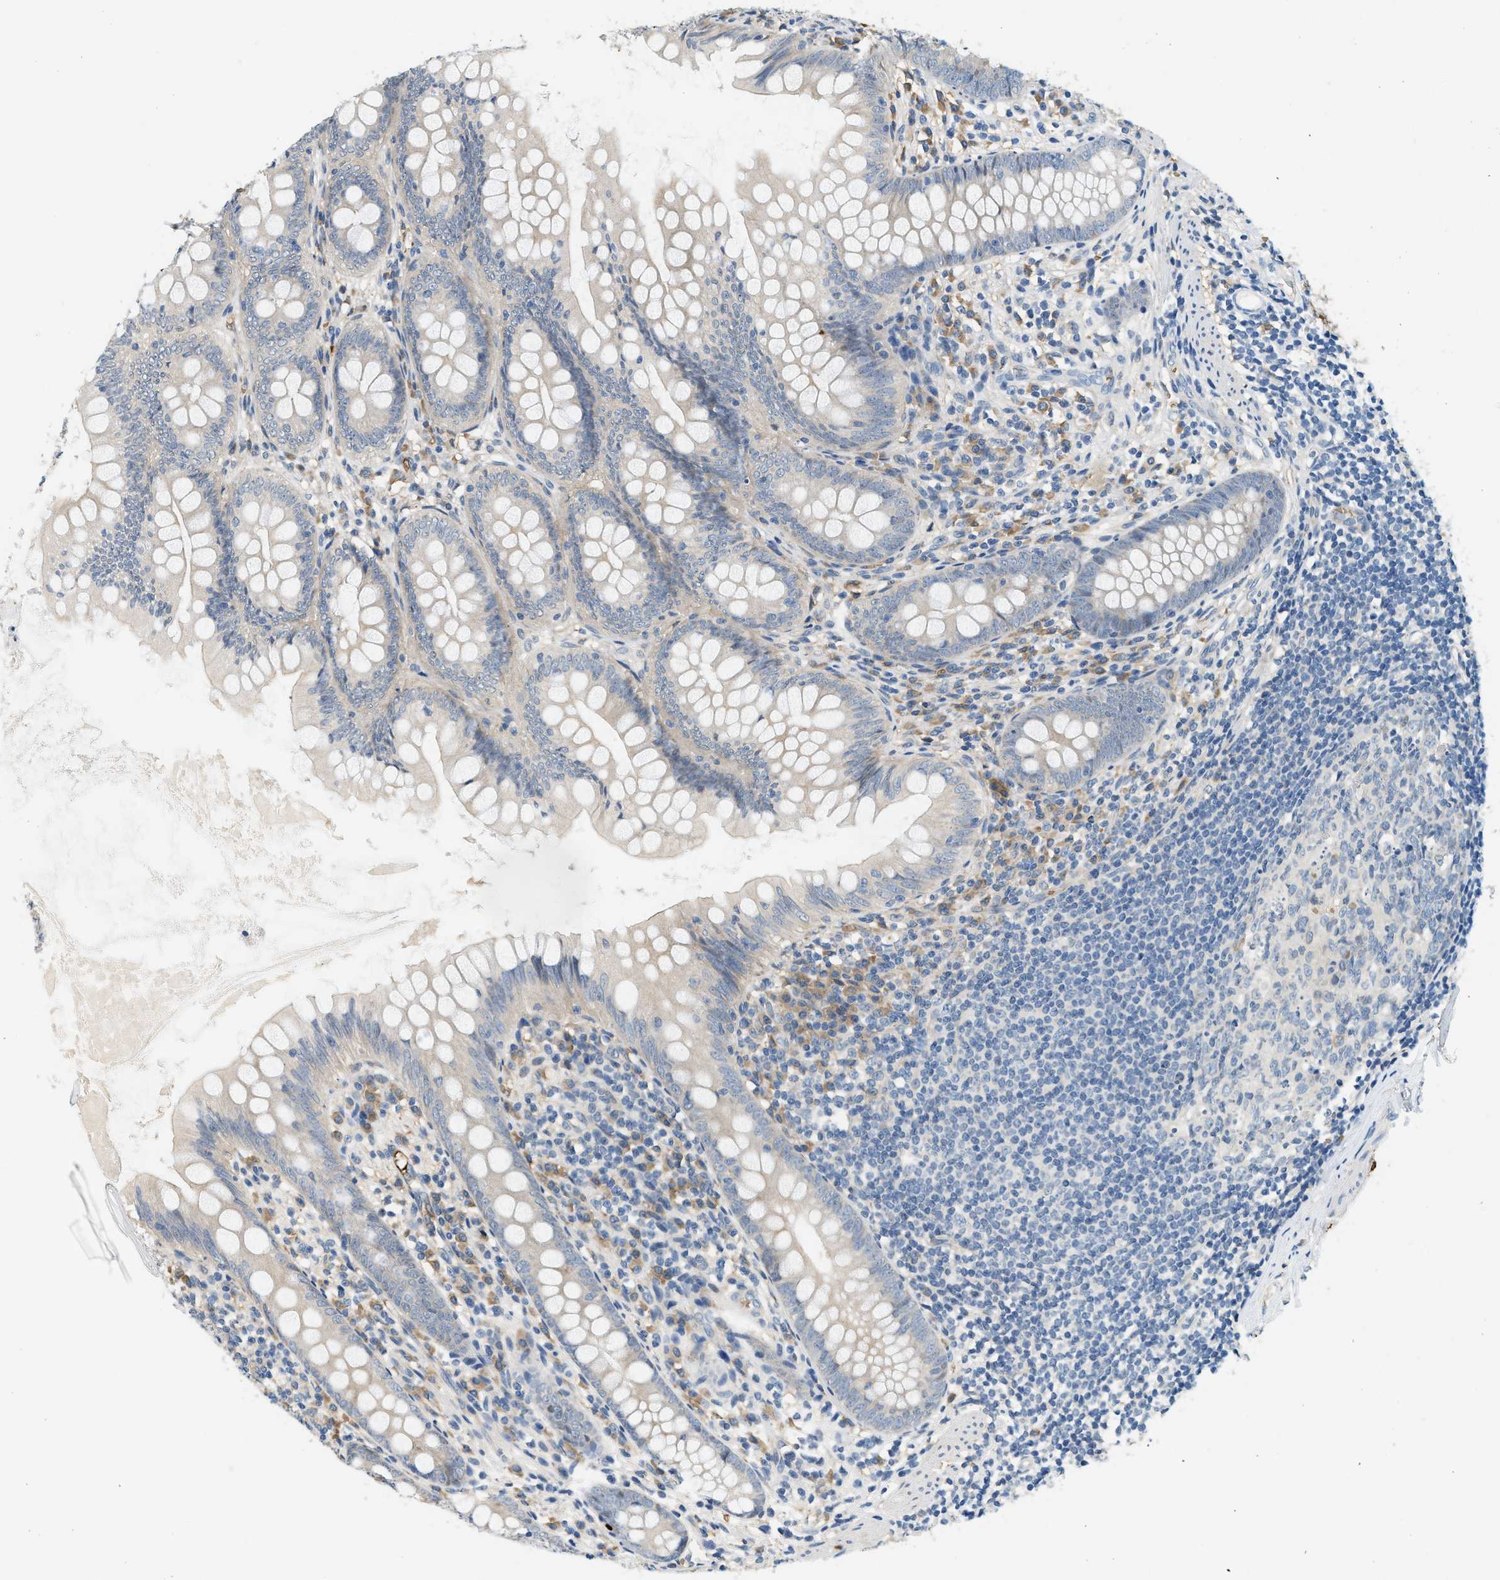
{"staining": {"intensity": "negative", "quantity": "none", "location": "none"}, "tissue": "appendix", "cell_type": "Glandular cells", "image_type": "normal", "snomed": [{"axis": "morphology", "description": "Normal tissue, NOS"}, {"axis": "topography", "description": "Appendix"}], "caption": "Human appendix stained for a protein using immunohistochemistry shows no expression in glandular cells.", "gene": "CYTH2", "patient": {"sex": "female", "age": 77}}